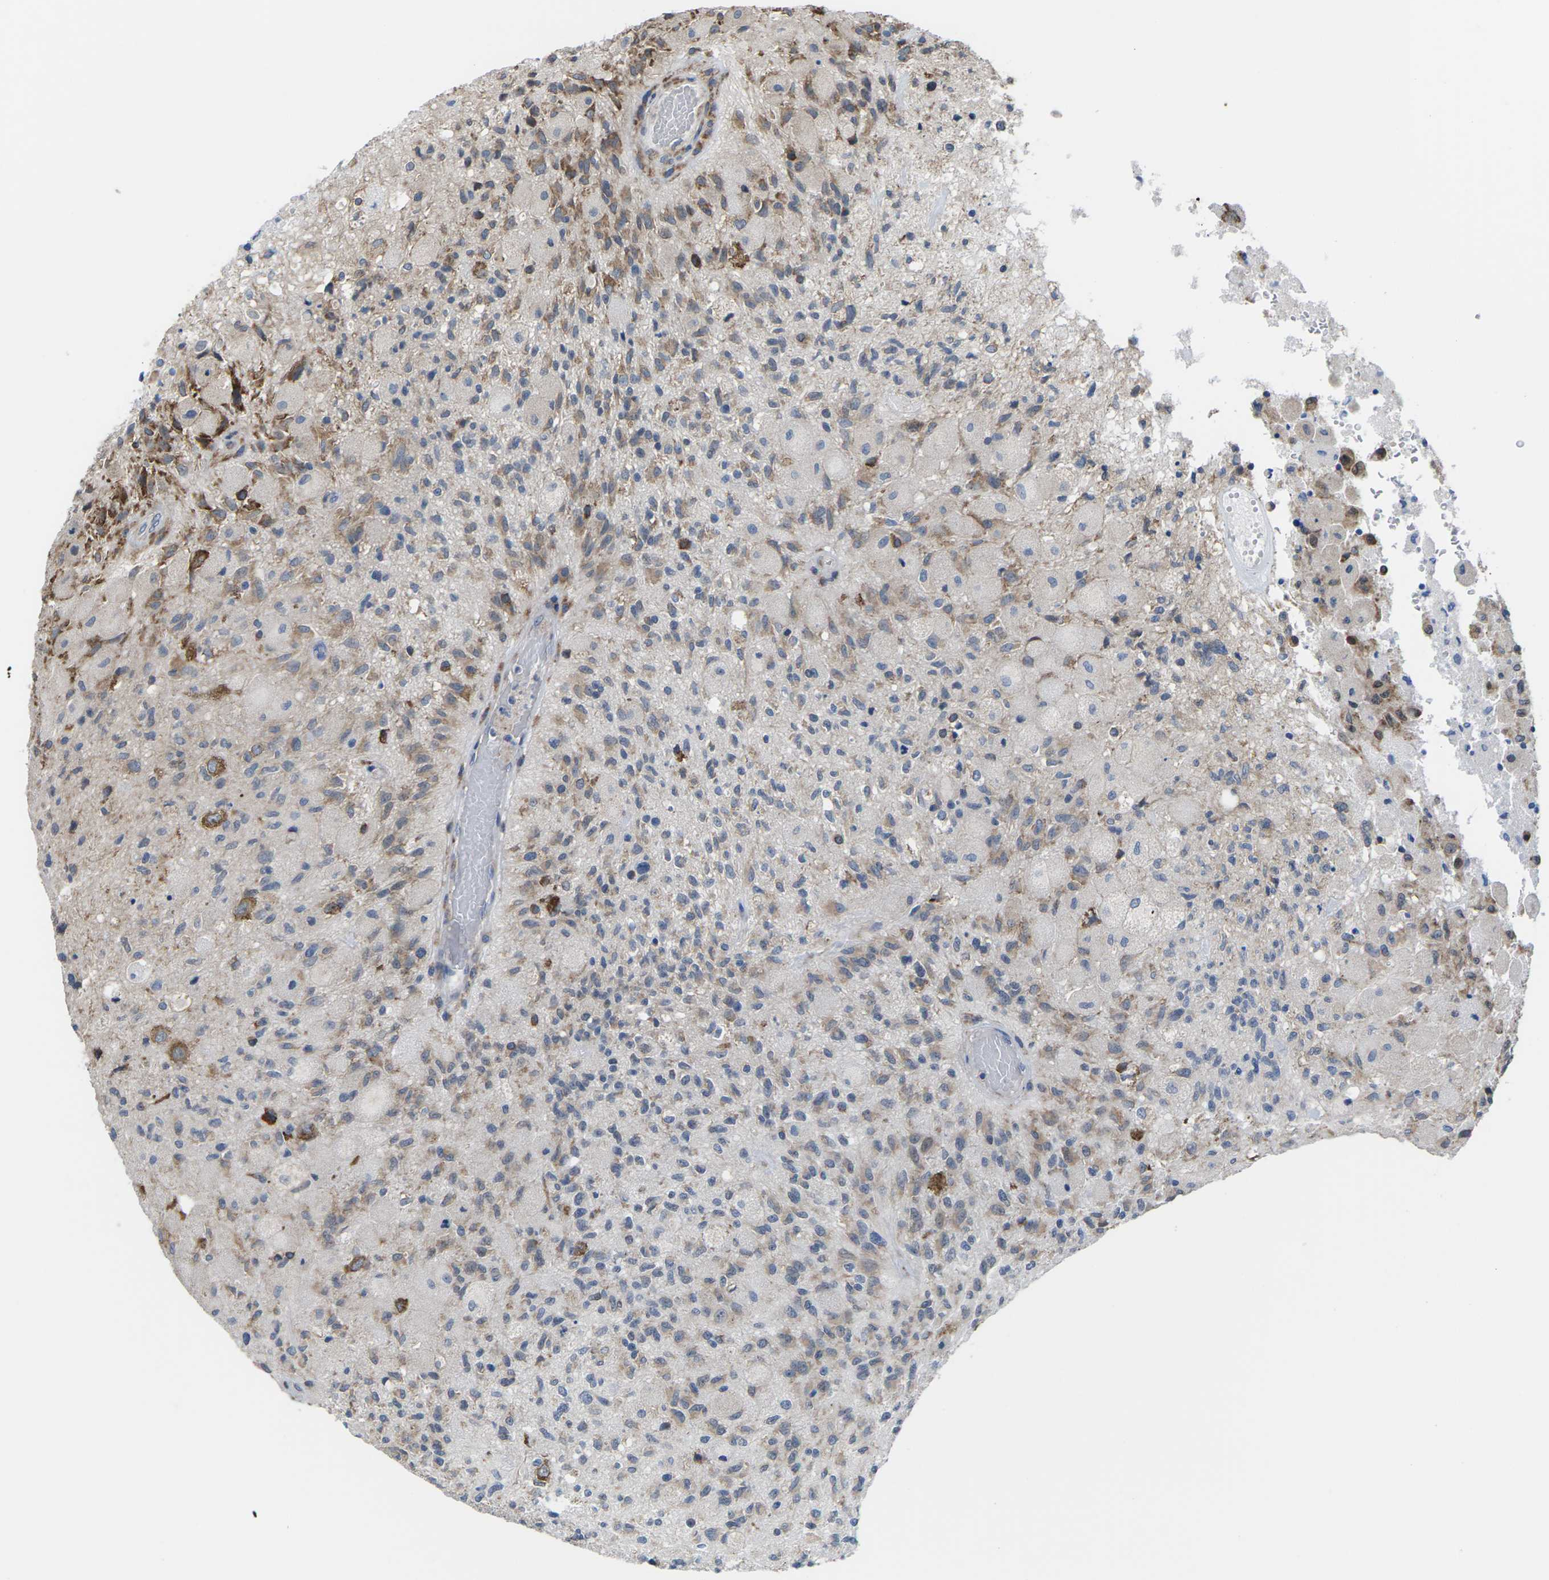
{"staining": {"intensity": "moderate", "quantity": "25%-75%", "location": "cytoplasmic/membranous"}, "tissue": "glioma", "cell_type": "Tumor cells", "image_type": "cancer", "snomed": [{"axis": "morphology", "description": "Normal tissue, NOS"}, {"axis": "morphology", "description": "Glioma, malignant, High grade"}, {"axis": "topography", "description": "Cerebral cortex"}], "caption": "Immunohistochemistry staining of malignant glioma (high-grade), which shows medium levels of moderate cytoplasmic/membranous positivity in approximately 25%-75% of tumor cells indicating moderate cytoplasmic/membranous protein positivity. The staining was performed using DAB (3,3'-diaminobenzidine) (brown) for protein detection and nuclei were counterstained in hematoxylin (blue).", "gene": "PDZK1IP1", "patient": {"sex": "male", "age": 77}}